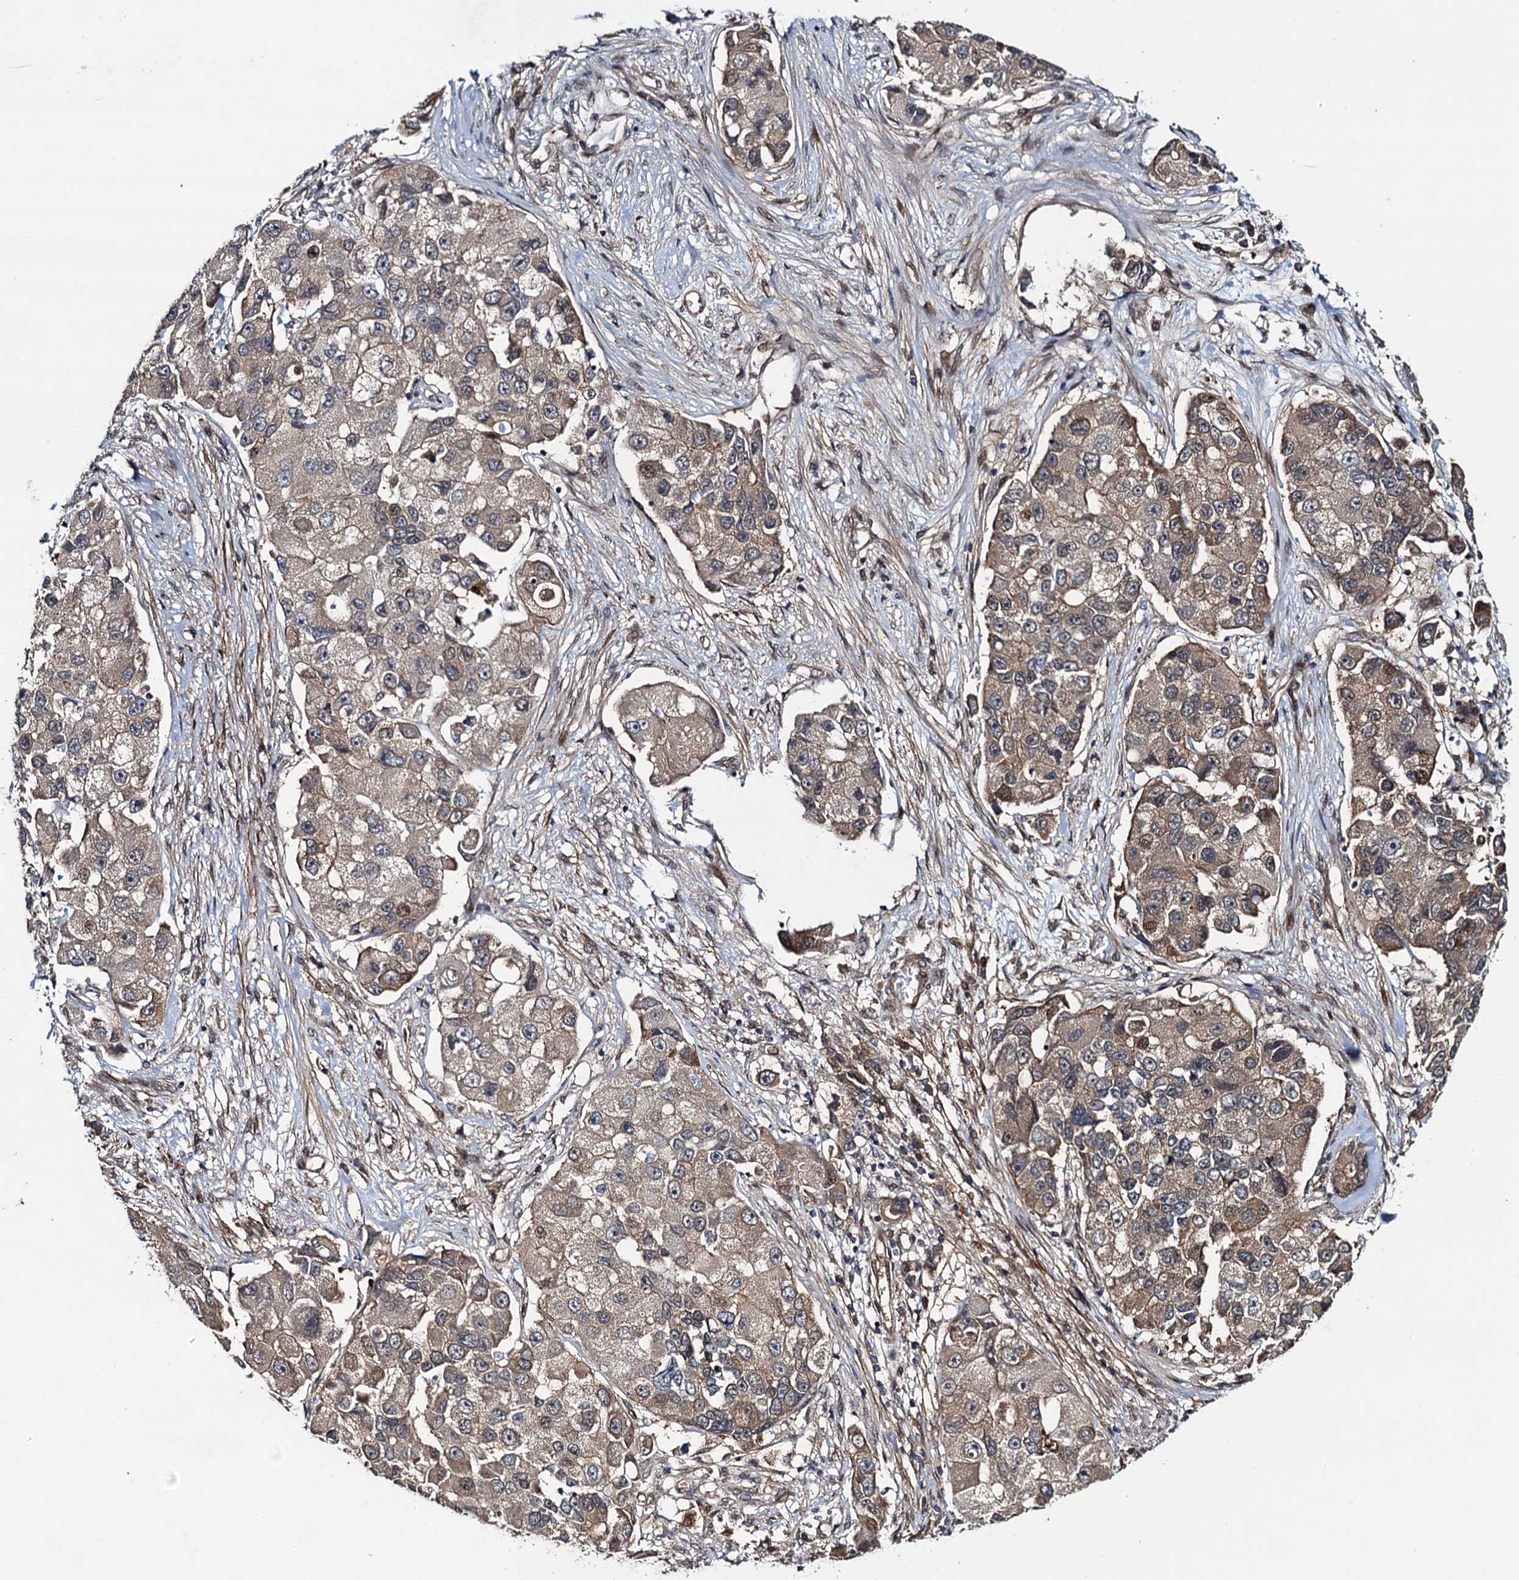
{"staining": {"intensity": "moderate", "quantity": "<25%", "location": "cytoplasmic/membranous,nuclear"}, "tissue": "lung cancer", "cell_type": "Tumor cells", "image_type": "cancer", "snomed": [{"axis": "morphology", "description": "Adenocarcinoma, NOS"}, {"axis": "topography", "description": "Lung"}], "caption": "Tumor cells show moderate cytoplasmic/membranous and nuclear positivity in approximately <25% of cells in lung cancer.", "gene": "RHOBTB1", "patient": {"sex": "female", "age": 54}}